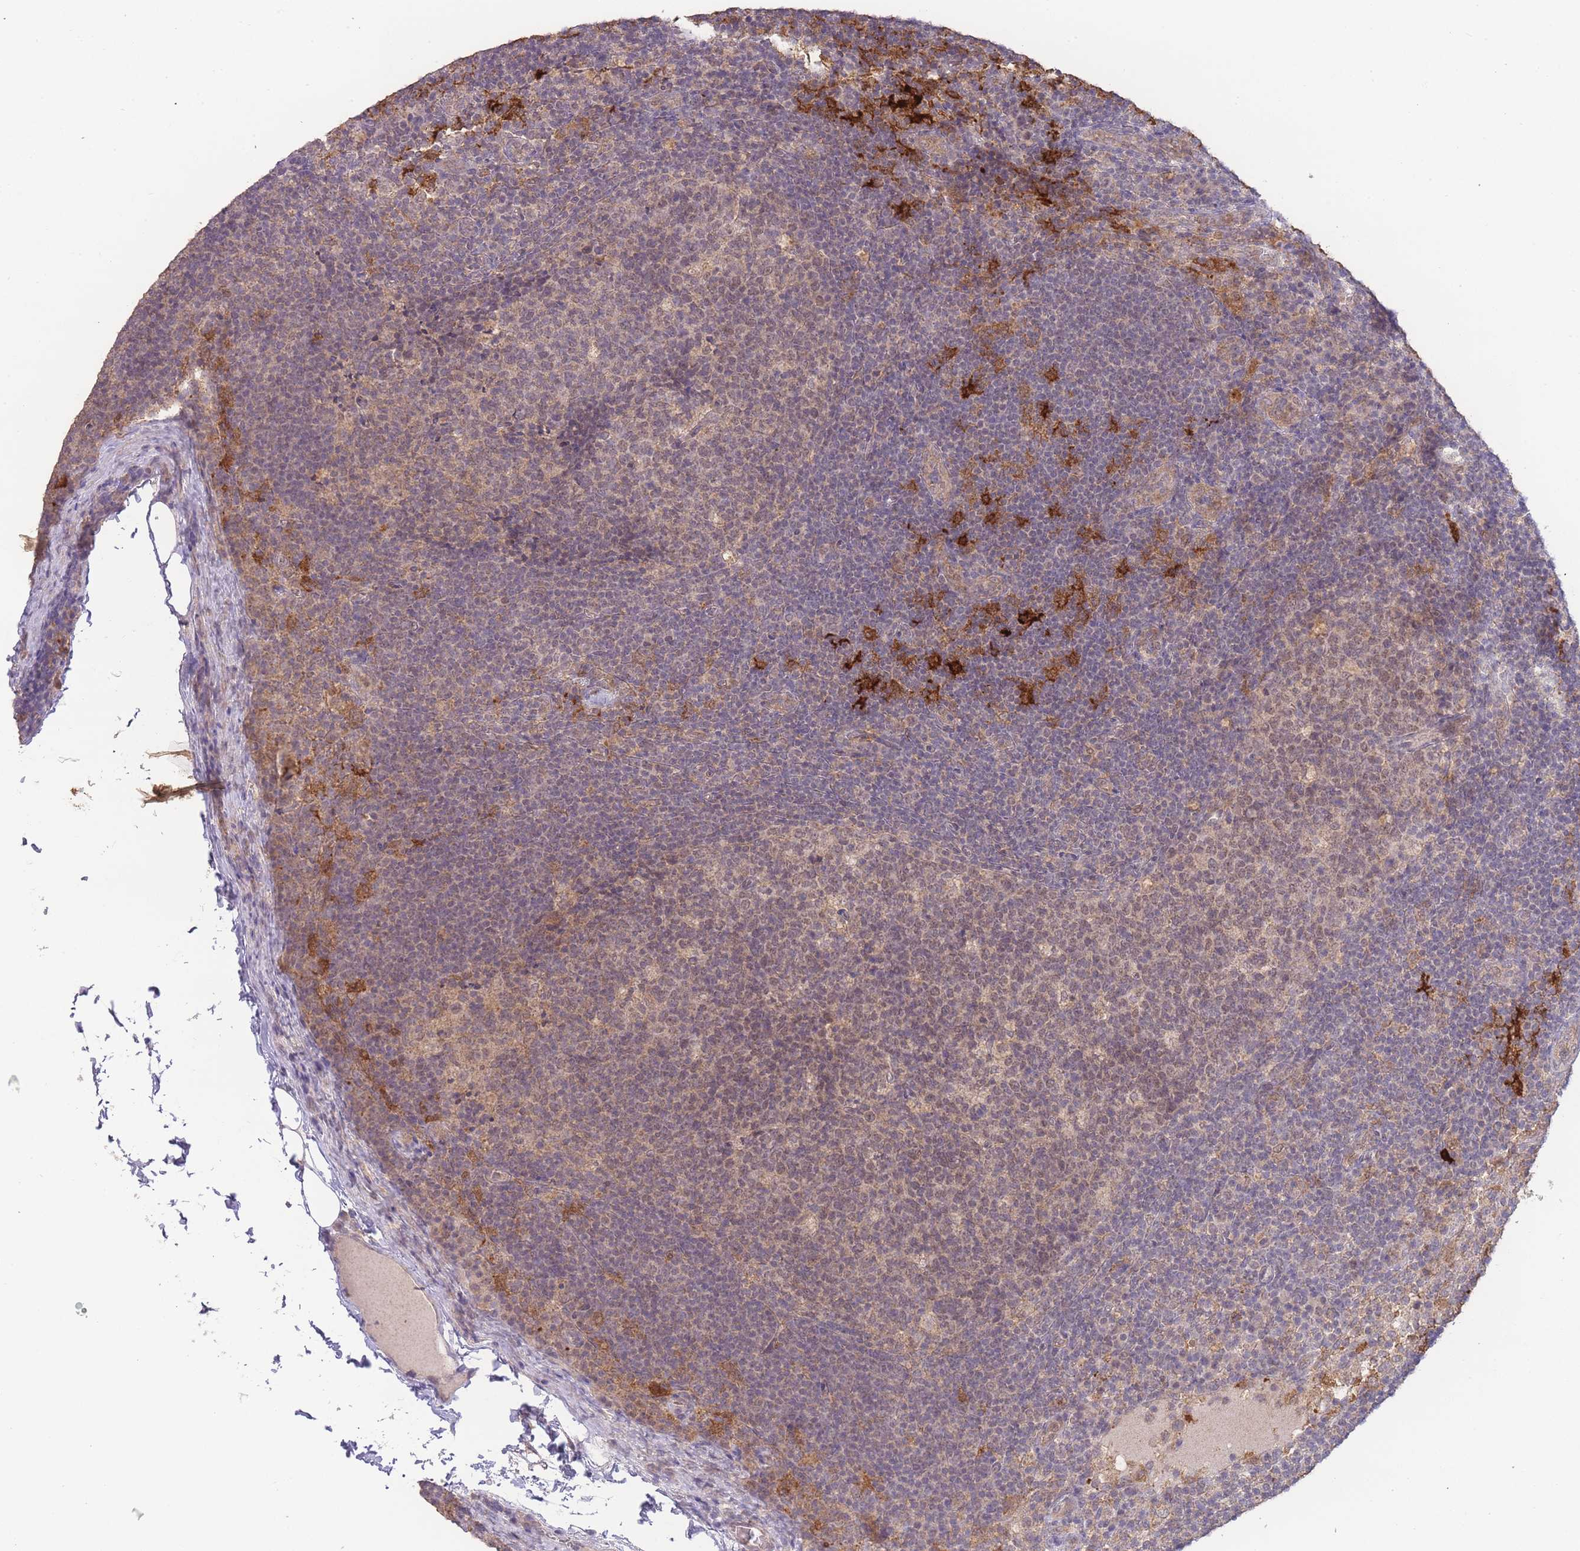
{"staining": {"intensity": "weak", "quantity": "<25%", "location": "cytoplasmic/membranous,nuclear"}, "tissue": "lymph node", "cell_type": "Germinal center cells", "image_type": "normal", "snomed": [{"axis": "morphology", "description": "Normal tissue, NOS"}, {"axis": "topography", "description": "Lymph node"}], "caption": "IHC micrograph of unremarkable lymph node: lymph node stained with DAB reveals no significant protein expression in germinal center cells. (Stains: DAB (3,3'-diaminobenzidine) immunohistochemistry with hematoxylin counter stain, Microscopy: brightfield microscopy at high magnification).", "gene": "RNF144B", "patient": {"sex": "female", "age": 31}}